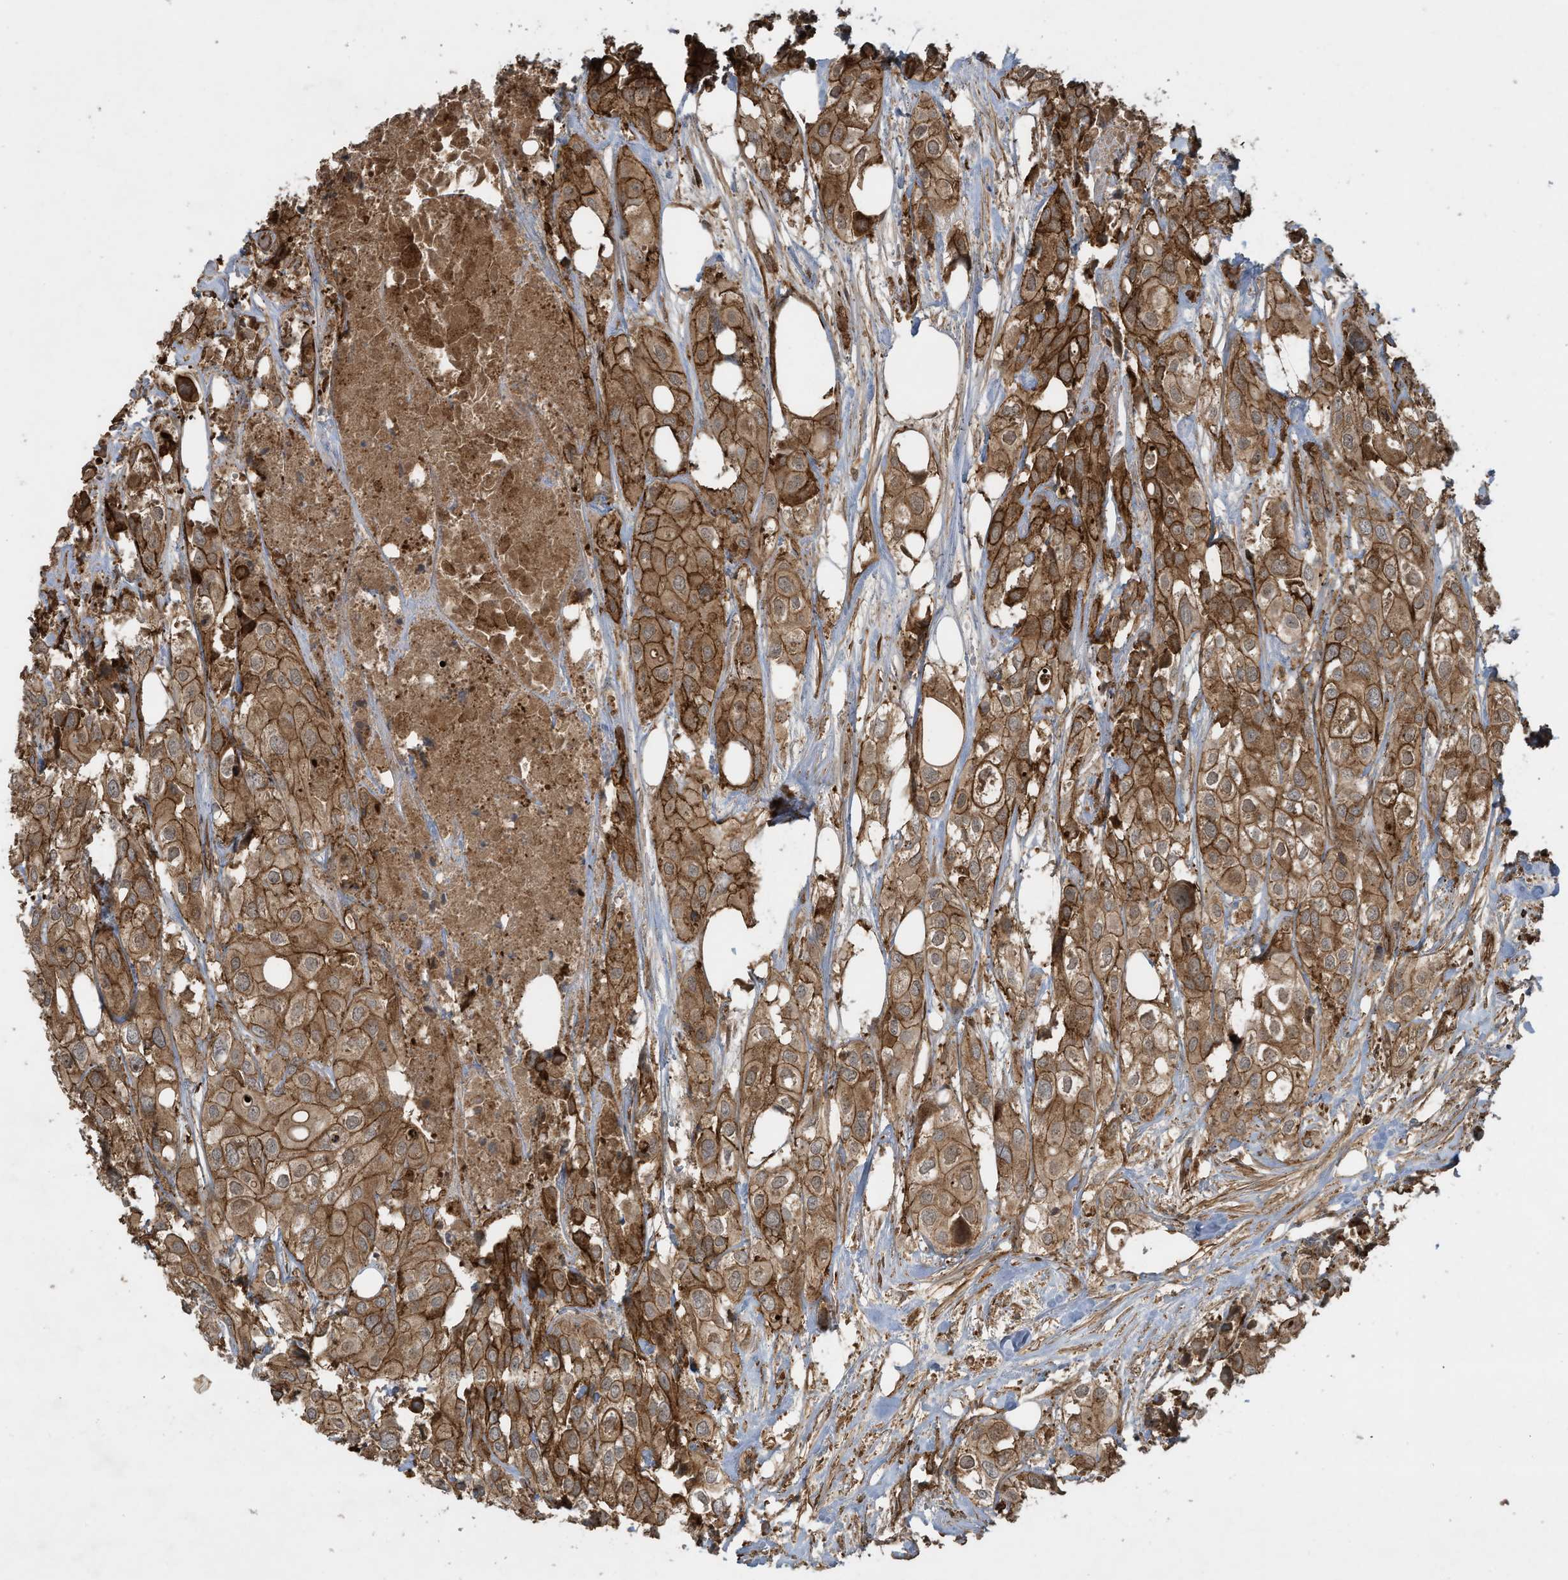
{"staining": {"intensity": "strong", "quantity": ">75%", "location": "cytoplasmic/membranous"}, "tissue": "urothelial cancer", "cell_type": "Tumor cells", "image_type": "cancer", "snomed": [{"axis": "morphology", "description": "Urothelial carcinoma, High grade"}, {"axis": "topography", "description": "Urinary bladder"}], "caption": "Immunohistochemical staining of urothelial cancer exhibits high levels of strong cytoplasmic/membranous positivity in about >75% of tumor cells.", "gene": "DDIT4", "patient": {"sex": "male", "age": 64}}